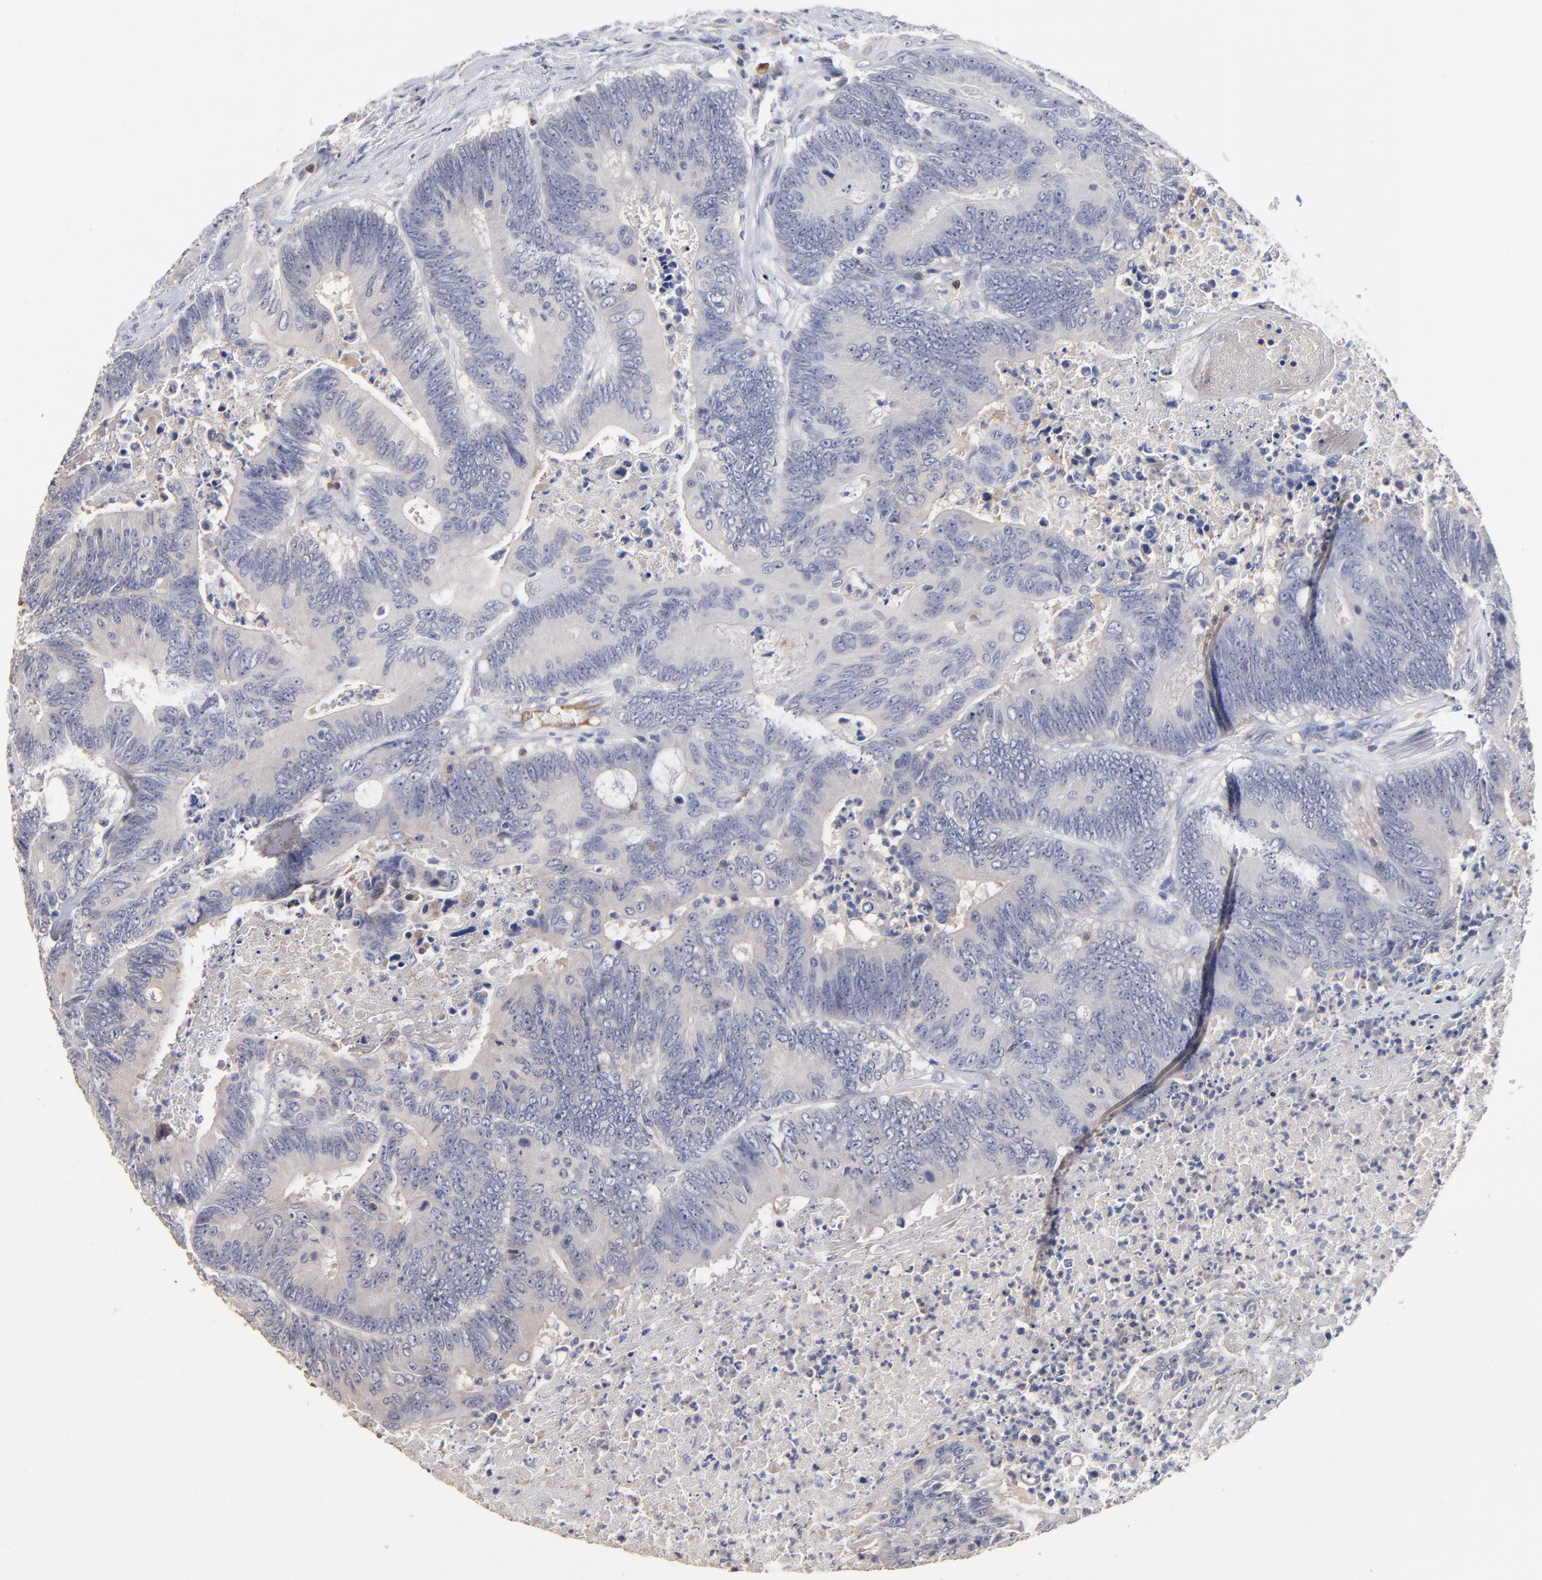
{"staining": {"intensity": "weak", "quantity": "<25%", "location": "nuclear"}, "tissue": "colorectal cancer", "cell_type": "Tumor cells", "image_type": "cancer", "snomed": [{"axis": "morphology", "description": "Adenocarcinoma, NOS"}, {"axis": "topography", "description": "Colon"}], "caption": "This is an immunohistochemistry (IHC) image of colorectal cancer. There is no staining in tumor cells.", "gene": "TRAT1", "patient": {"sex": "male", "age": 65}}